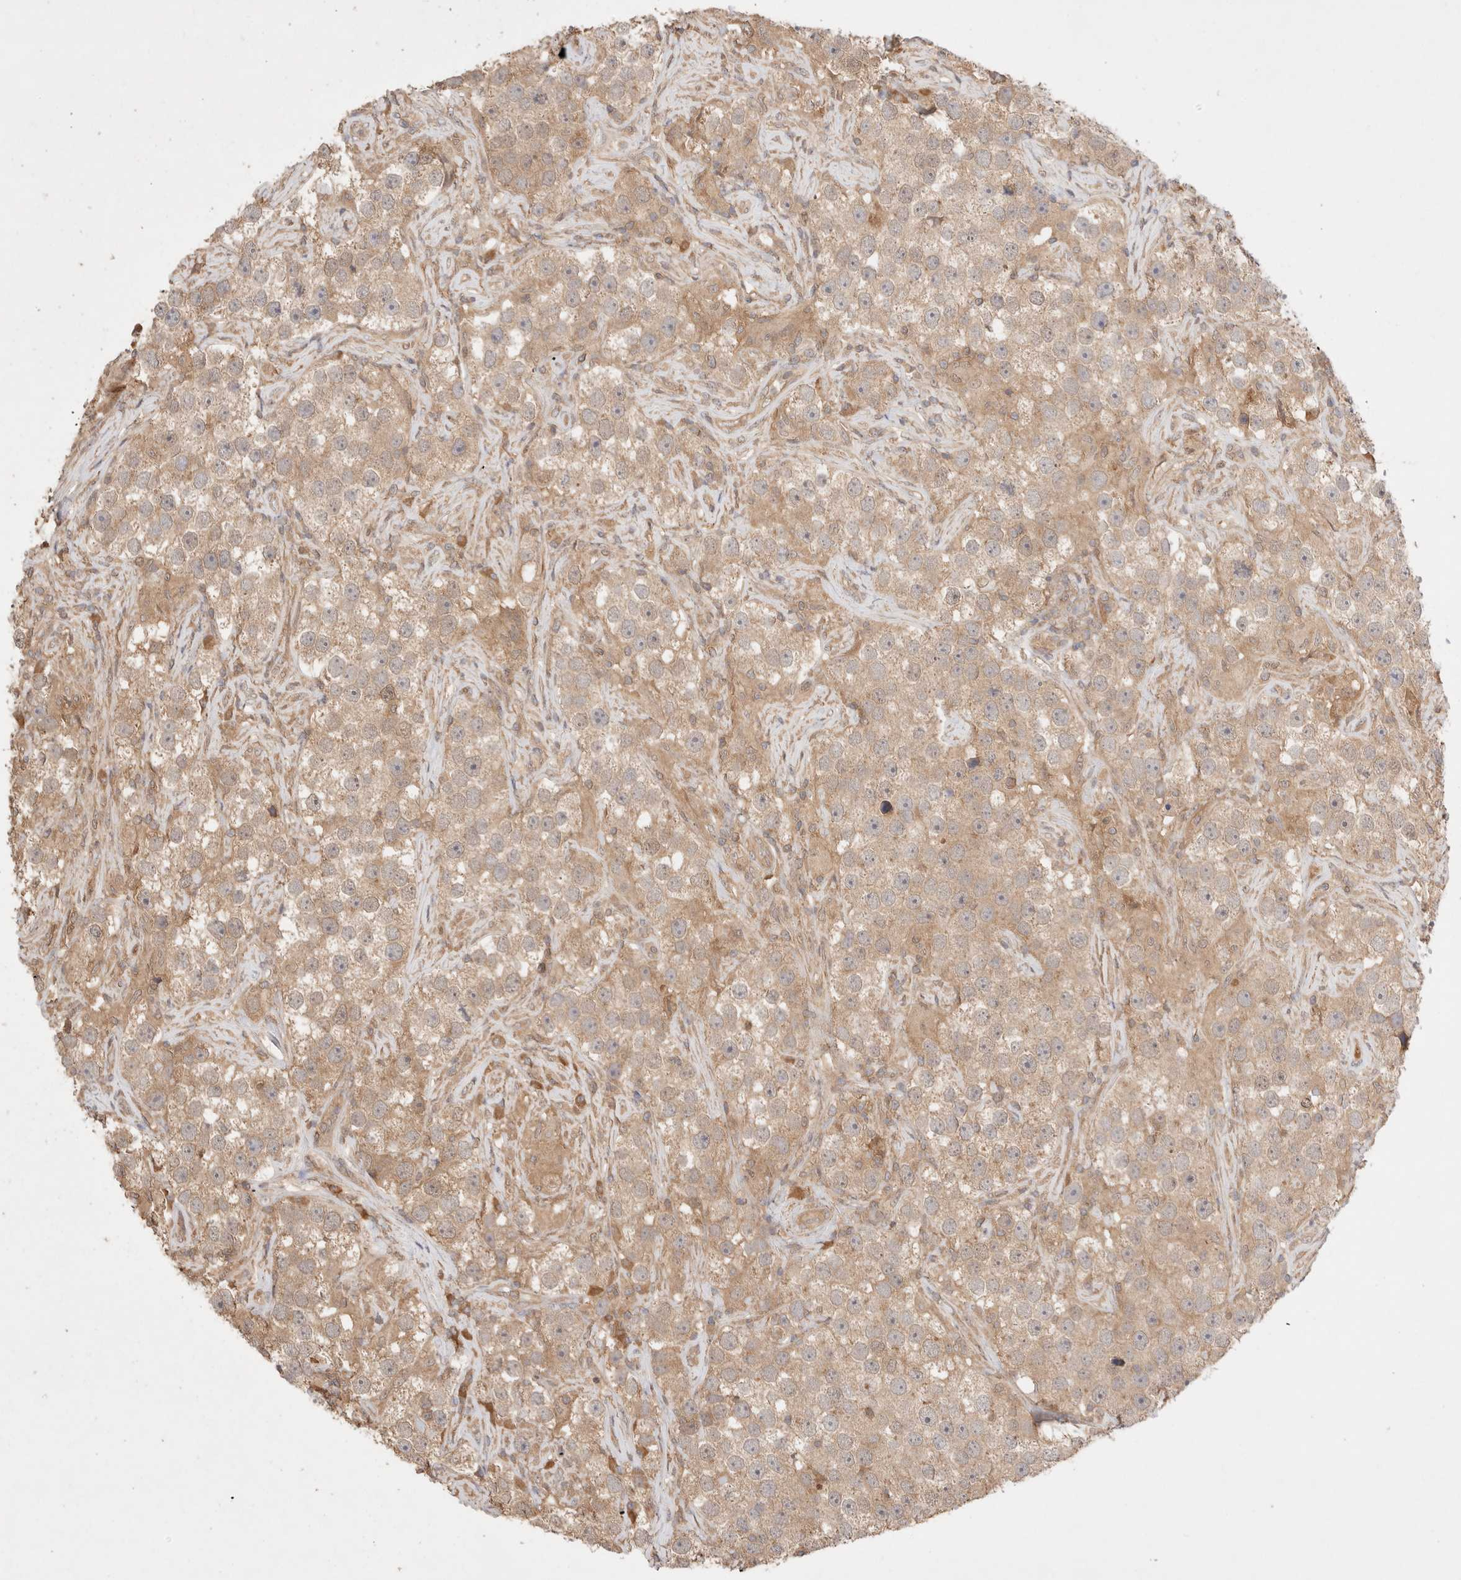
{"staining": {"intensity": "weak", "quantity": ">75%", "location": "cytoplasmic/membranous"}, "tissue": "testis cancer", "cell_type": "Tumor cells", "image_type": "cancer", "snomed": [{"axis": "morphology", "description": "Seminoma, NOS"}, {"axis": "topography", "description": "Testis"}], "caption": "IHC of testis cancer (seminoma) shows low levels of weak cytoplasmic/membranous positivity in approximately >75% of tumor cells. (DAB (3,3'-diaminobenzidine) = brown stain, brightfield microscopy at high magnification).", "gene": "CARNMT1", "patient": {"sex": "male", "age": 49}}